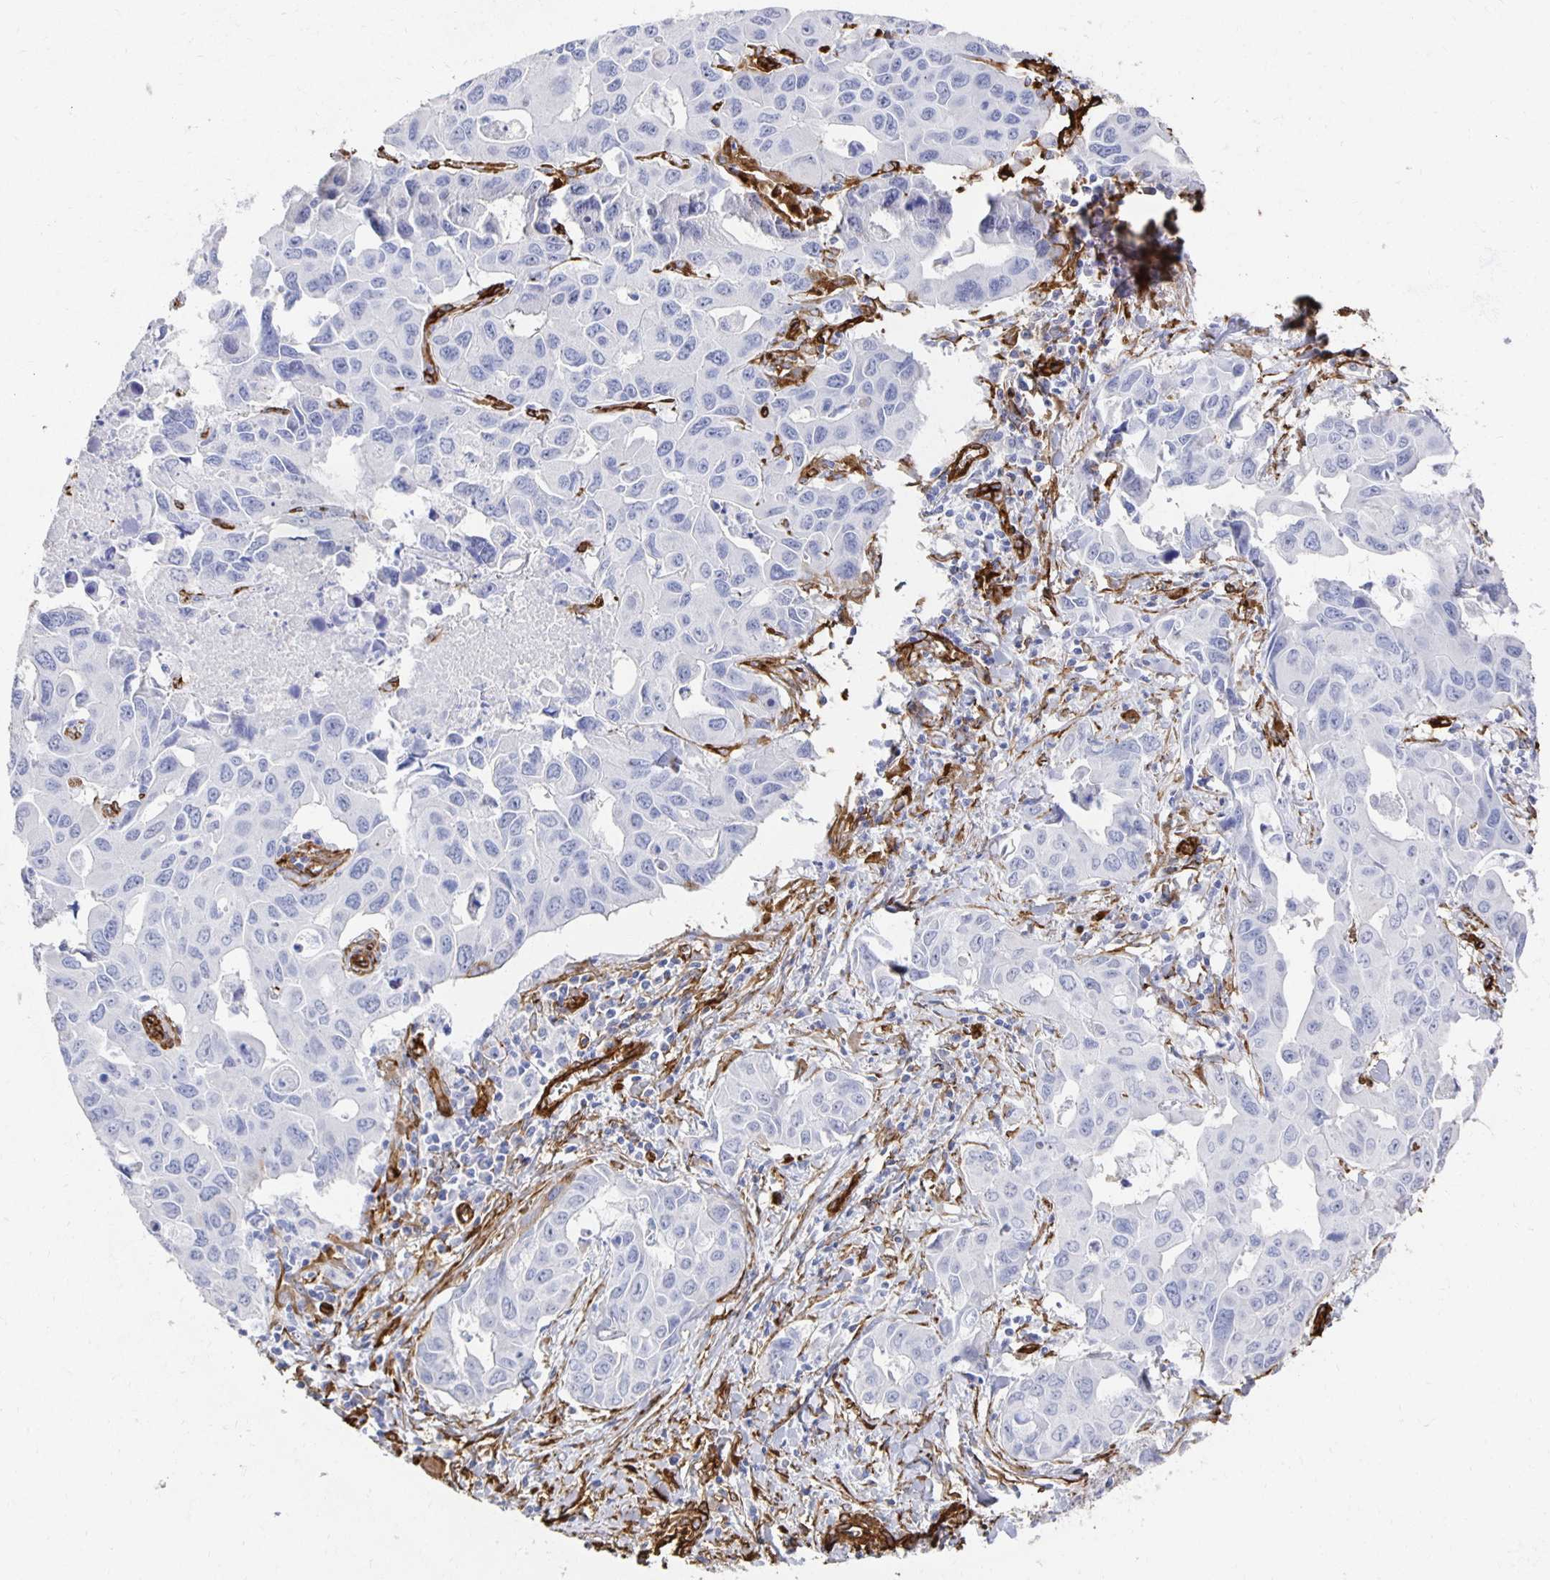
{"staining": {"intensity": "negative", "quantity": "none", "location": "none"}, "tissue": "lung cancer", "cell_type": "Tumor cells", "image_type": "cancer", "snomed": [{"axis": "morphology", "description": "Adenocarcinoma, NOS"}, {"axis": "topography", "description": "Lung"}], "caption": "Tumor cells are negative for brown protein staining in adenocarcinoma (lung).", "gene": "VIPR2", "patient": {"sex": "male", "age": 64}}